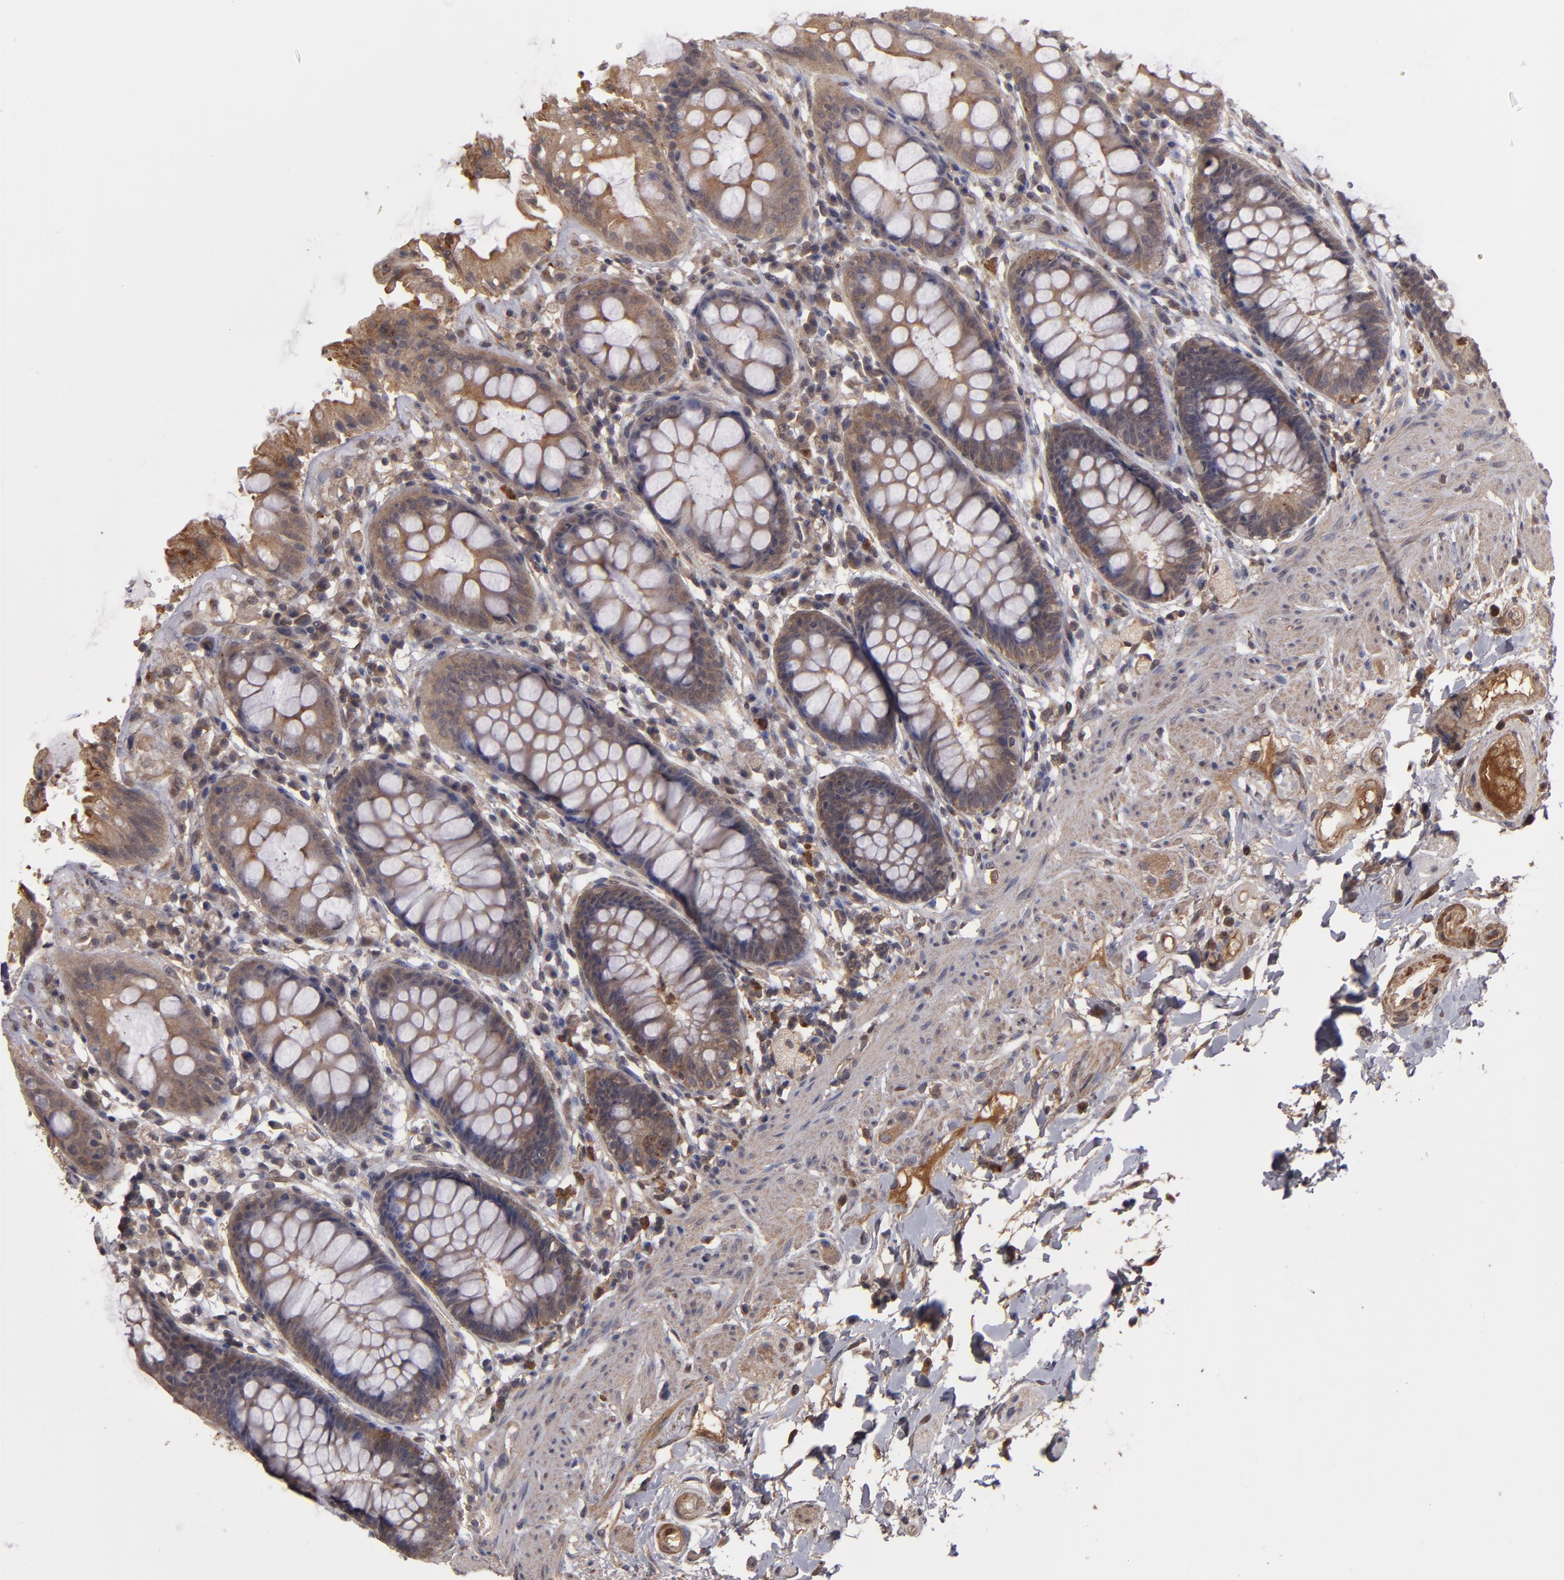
{"staining": {"intensity": "weak", "quantity": "25%-75%", "location": "cytoplasmic/membranous"}, "tissue": "rectum", "cell_type": "Glandular cells", "image_type": "normal", "snomed": [{"axis": "morphology", "description": "Normal tissue, NOS"}, {"axis": "topography", "description": "Rectum"}], "caption": "Weak cytoplasmic/membranous protein staining is seen in approximately 25%-75% of glandular cells in rectum.", "gene": "SERPINA7", "patient": {"sex": "female", "age": 46}}